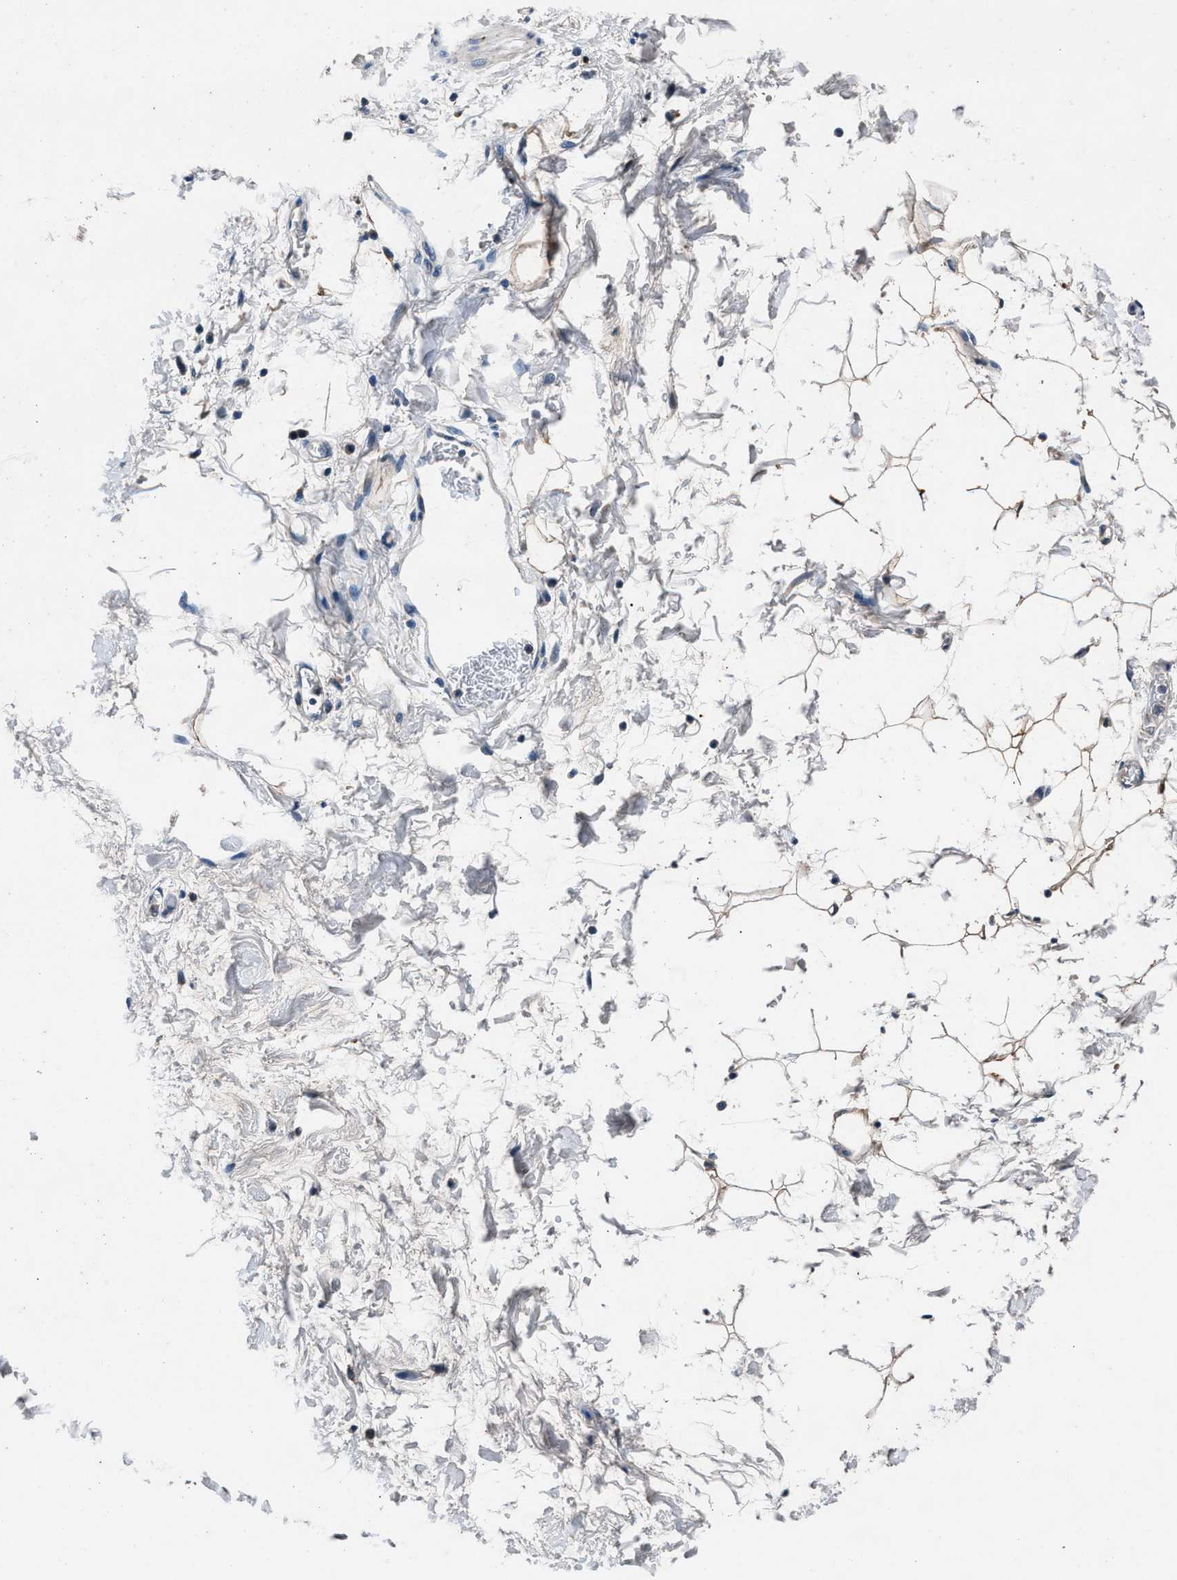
{"staining": {"intensity": "weak", "quantity": ">75%", "location": "cytoplasmic/membranous"}, "tissue": "adipose tissue", "cell_type": "Adipocytes", "image_type": "normal", "snomed": [{"axis": "morphology", "description": "Normal tissue, NOS"}, {"axis": "topography", "description": "Soft tissue"}], "caption": "Brown immunohistochemical staining in benign adipose tissue displays weak cytoplasmic/membranous positivity in about >75% of adipocytes. (Brightfield microscopy of DAB IHC at high magnification).", "gene": "DENND6B", "patient": {"sex": "male", "age": 72}}